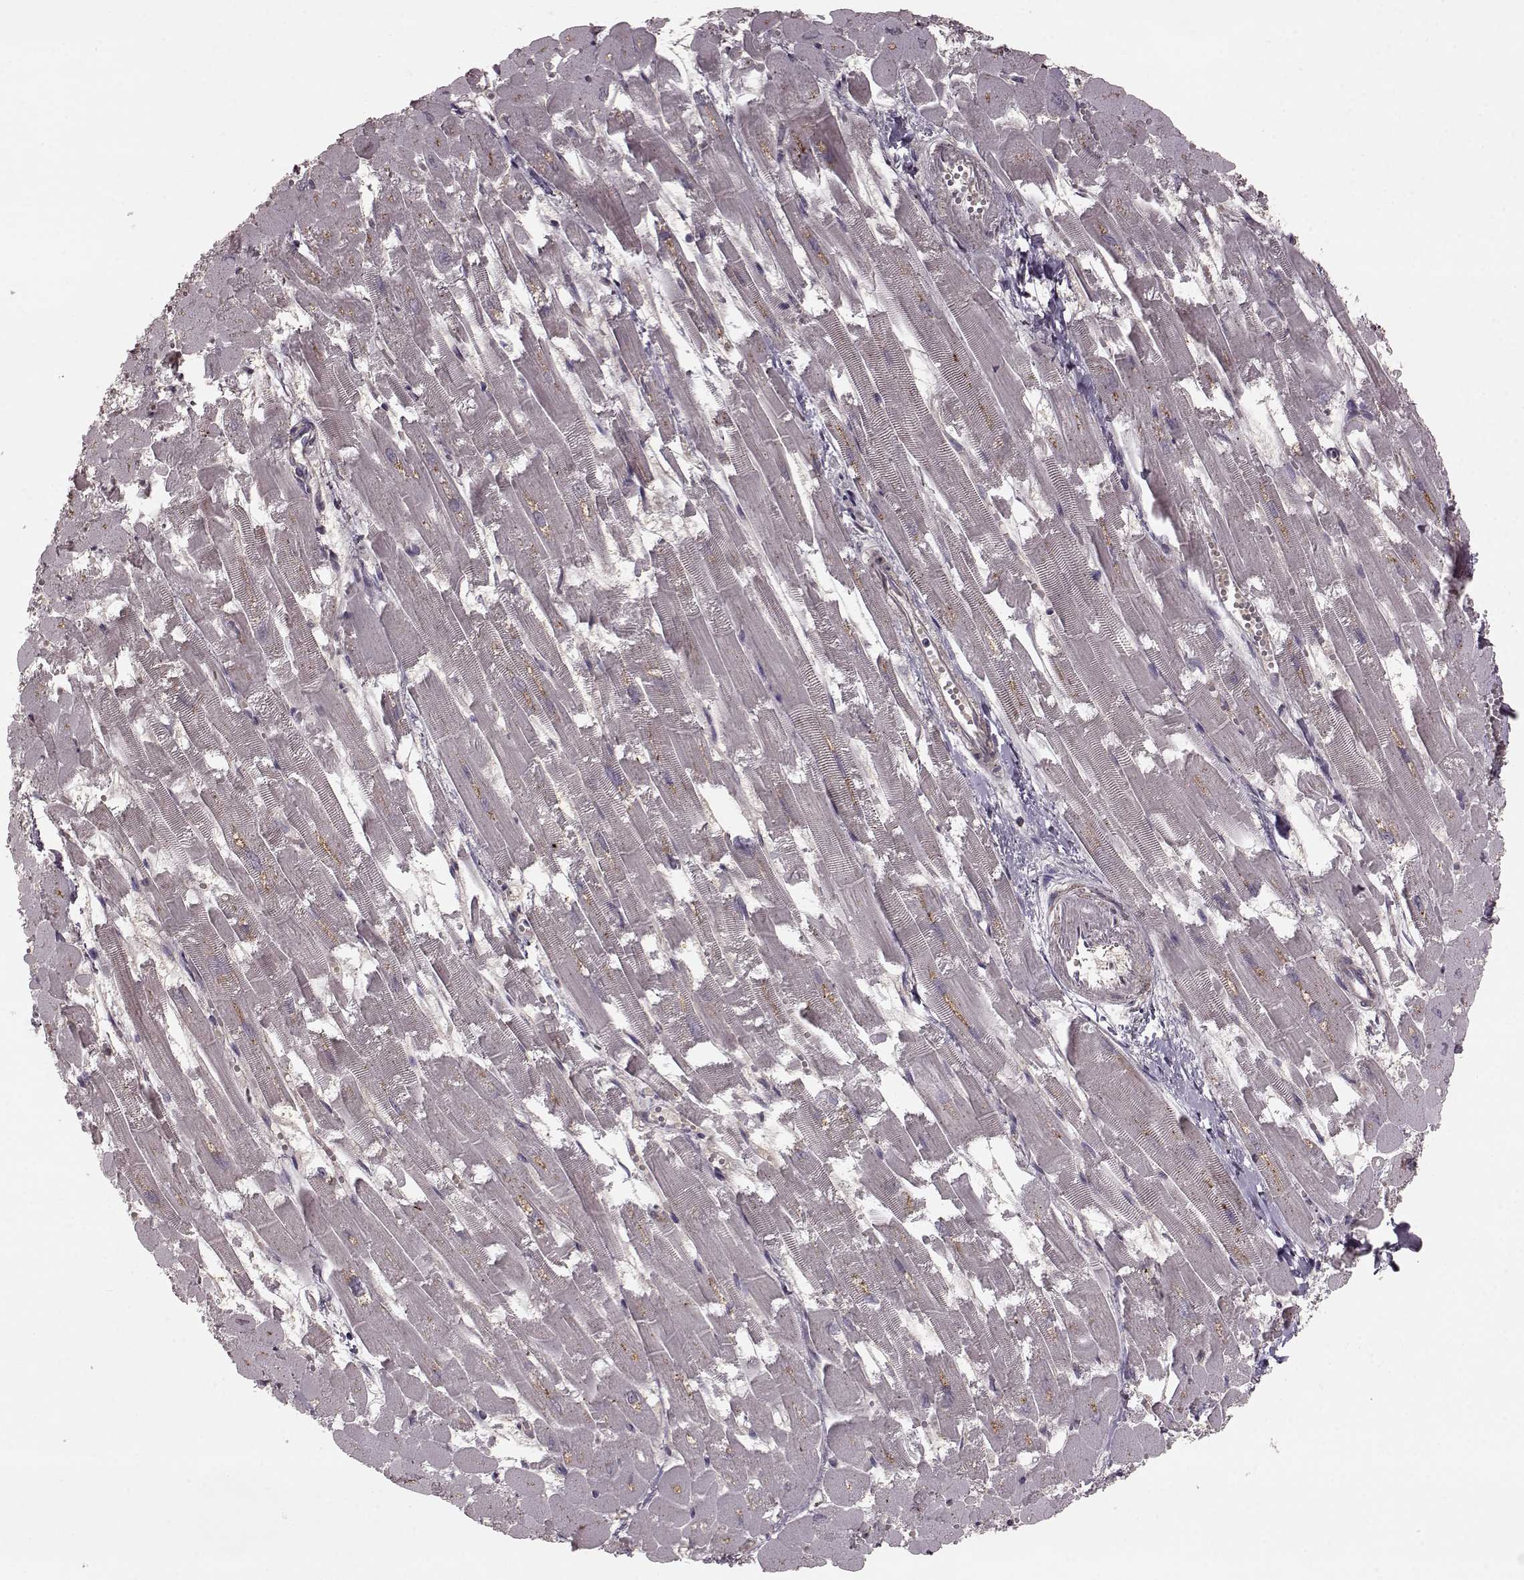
{"staining": {"intensity": "weak", "quantity": "<25%", "location": "cytoplasmic/membranous"}, "tissue": "heart muscle", "cell_type": "Cardiomyocytes", "image_type": "normal", "snomed": [{"axis": "morphology", "description": "Normal tissue, NOS"}, {"axis": "topography", "description": "Heart"}], "caption": "Micrograph shows no protein expression in cardiomyocytes of unremarkable heart muscle.", "gene": "GSS", "patient": {"sex": "female", "age": 52}}